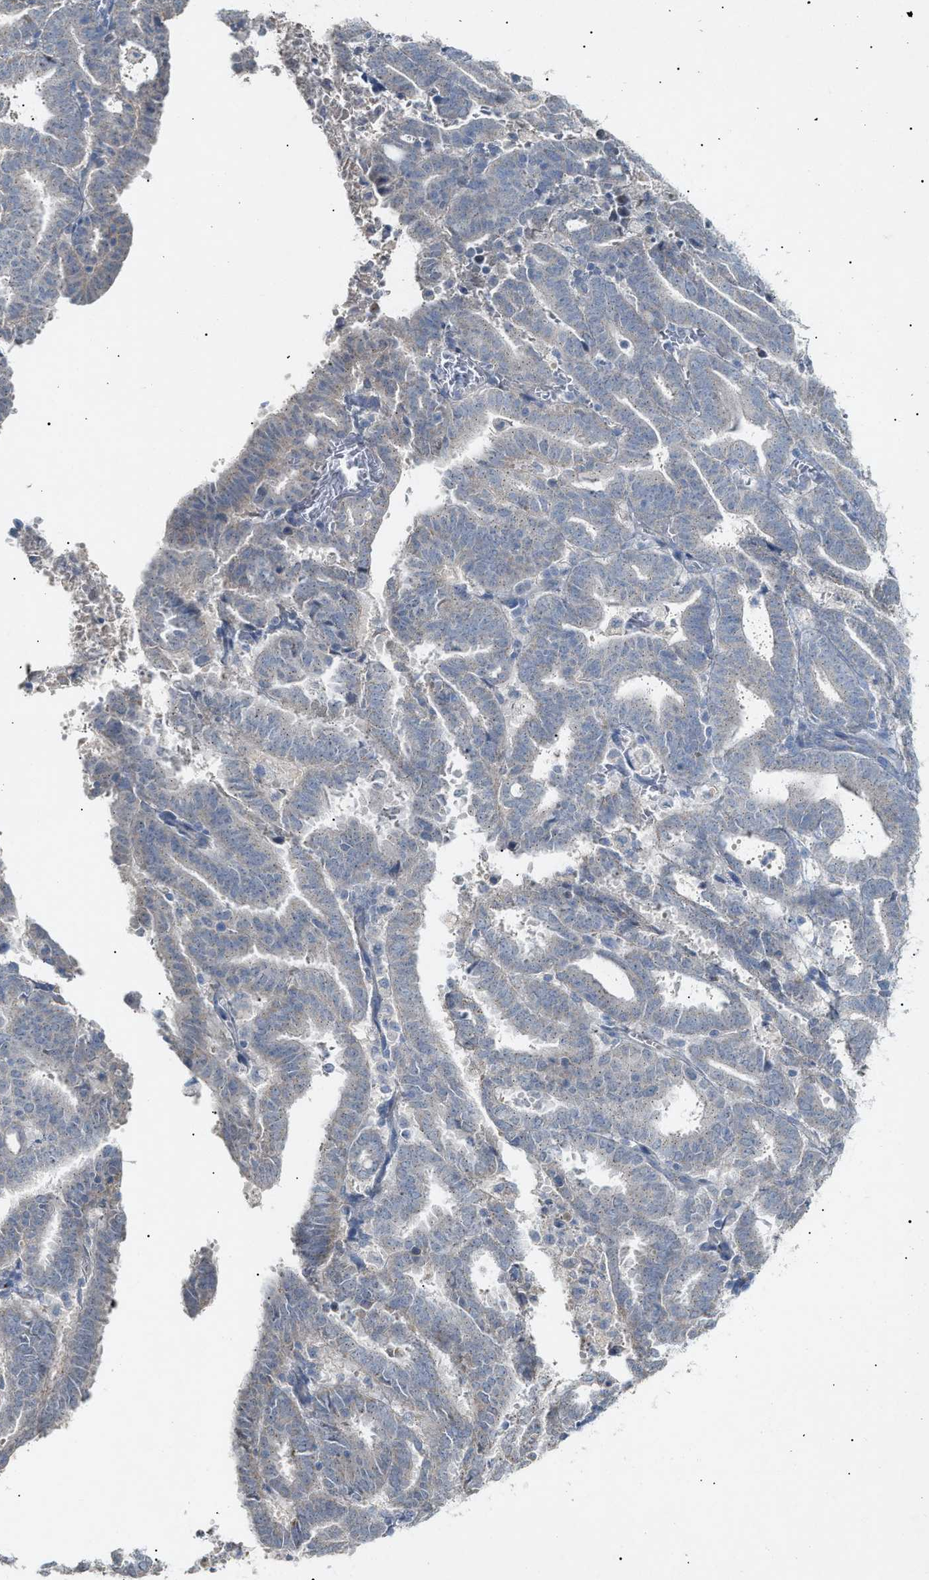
{"staining": {"intensity": "negative", "quantity": "none", "location": "none"}, "tissue": "endometrial cancer", "cell_type": "Tumor cells", "image_type": "cancer", "snomed": [{"axis": "morphology", "description": "Adenocarcinoma, NOS"}, {"axis": "topography", "description": "Uterus"}], "caption": "Endometrial cancer (adenocarcinoma) was stained to show a protein in brown. There is no significant staining in tumor cells.", "gene": "SLC25A31", "patient": {"sex": "female", "age": 83}}